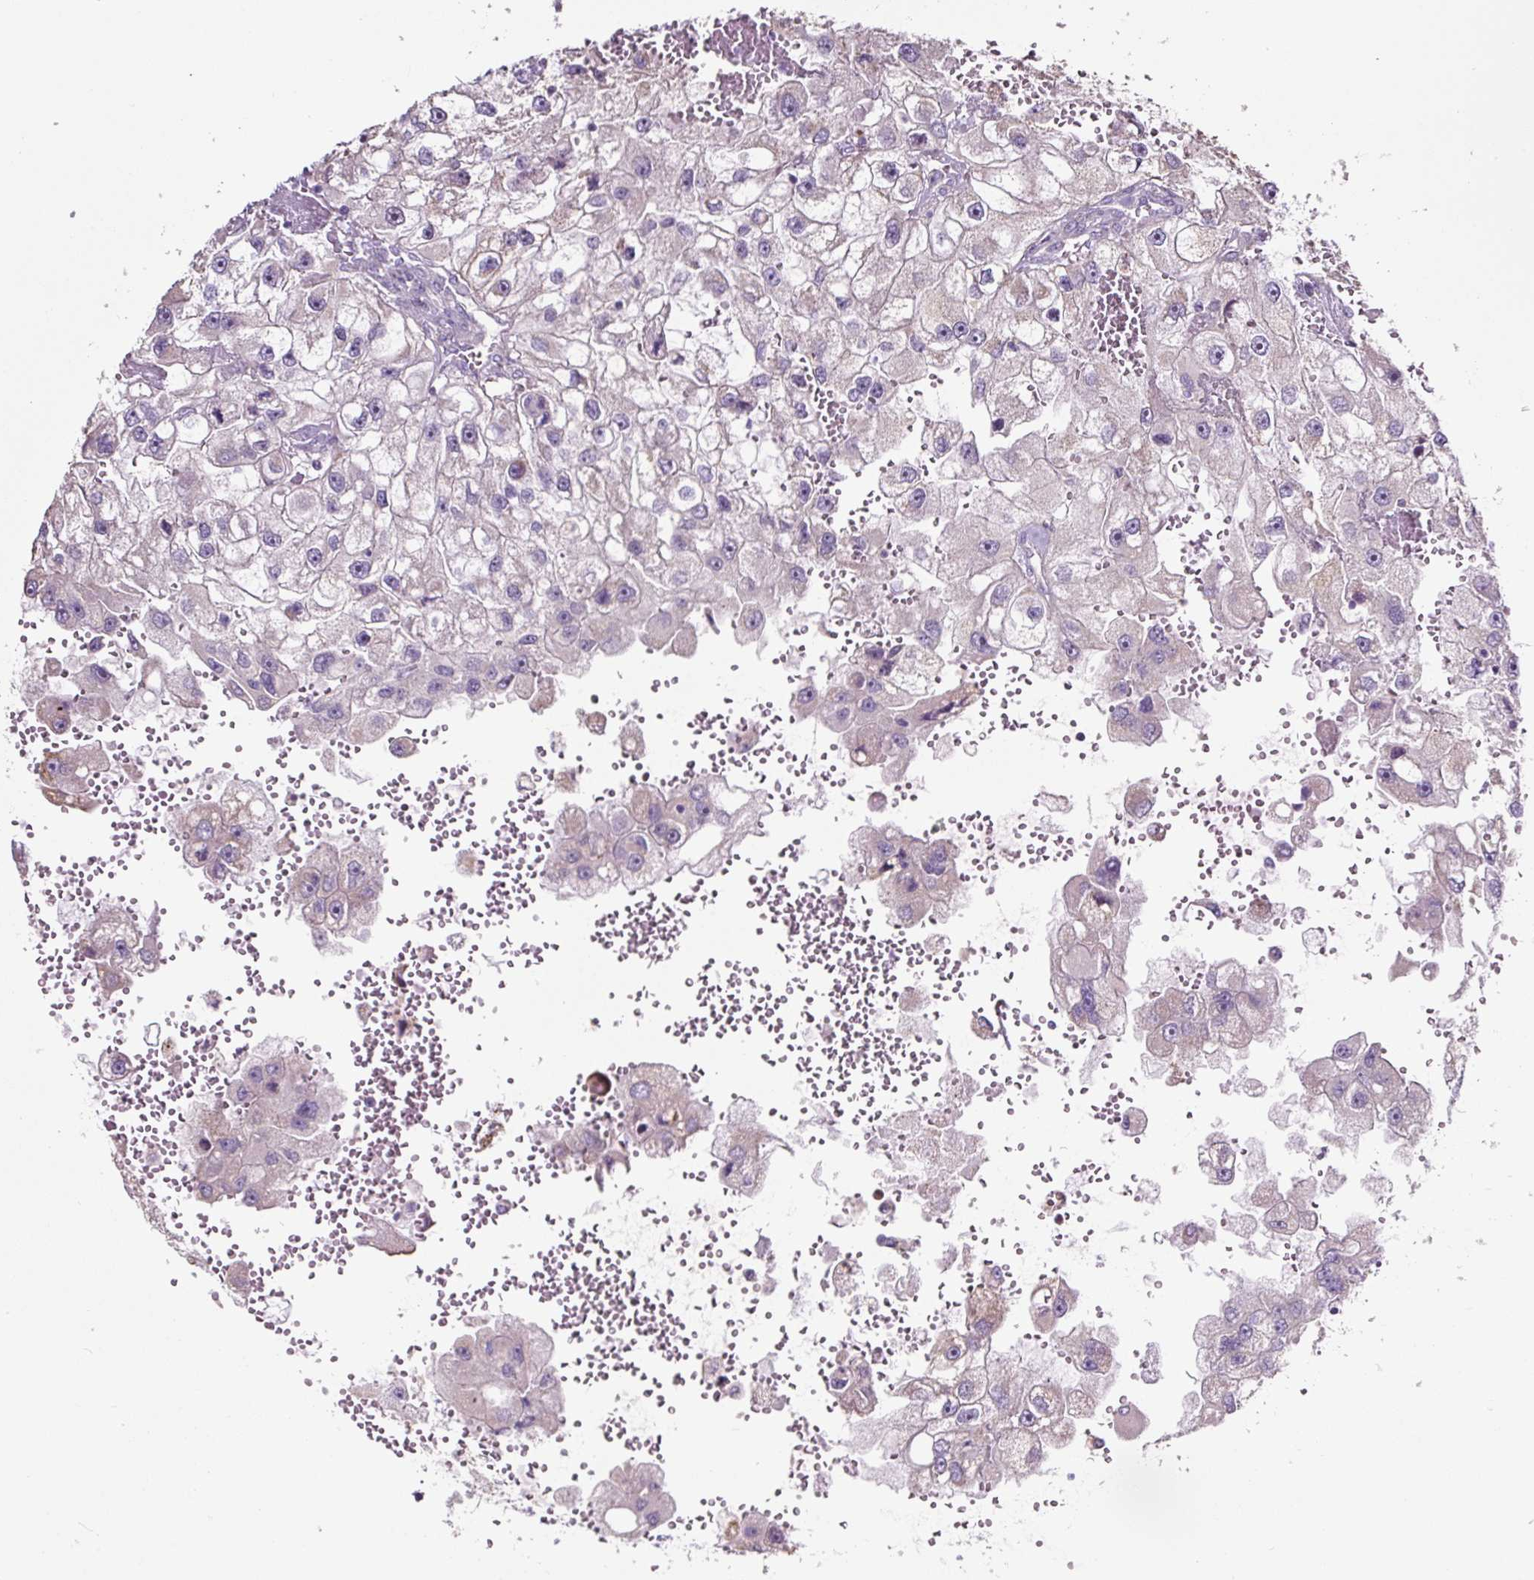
{"staining": {"intensity": "negative", "quantity": "none", "location": "none"}, "tissue": "renal cancer", "cell_type": "Tumor cells", "image_type": "cancer", "snomed": [{"axis": "morphology", "description": "Adenocarcinoma, NOS"}, {"axis": "topography", "description": "Kidney"}], "caption": "IHC of renal adenocarcinoma demonstrates no expression in tumor cells. (DAB immunohistochemistry with hematoxylin counter stain).", "gene": "HPS4", "patient": {"sex": "male", "age": 63}}